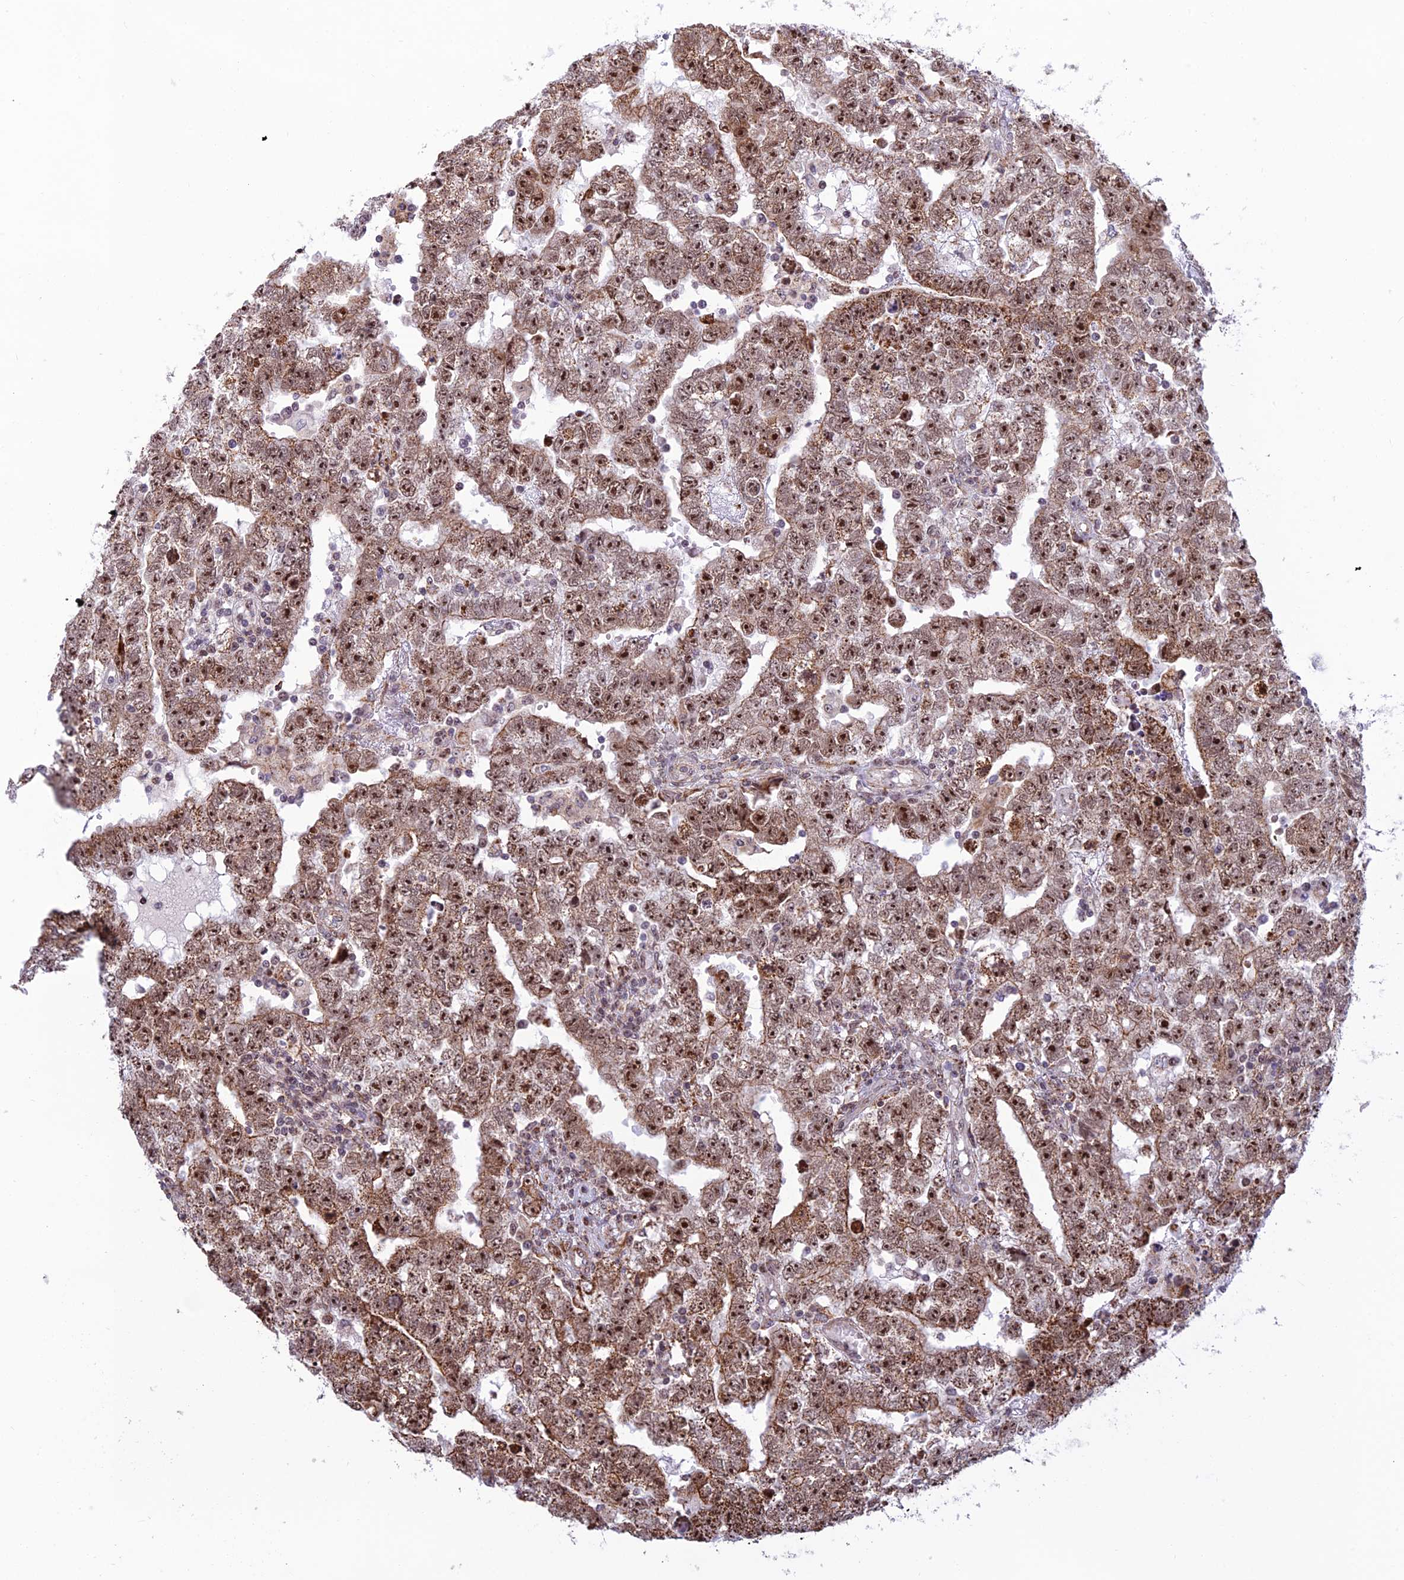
{"staining": {"intensity": "strong", "quantity": ">75%", "location": "cytoplasmic/membranous,nuclear"}, "tissue": "testis cancer", "cell_type": "Tumor cells", "image_type": "cancer", "snomed": [{"axis": "morphology", "description": "Carcinoma, Embryonal, NOS"}, {"axis": "topography", "description": "Testis"}], "caption": "Embryonal carcinoma (testis) stained with IHC demonstrates strong cytoplasmic/membranous and nuclear positivity in about >75% of tumor cells.", "gene": "POLR1G", "patient": {"sex": "male", "age": 25}}